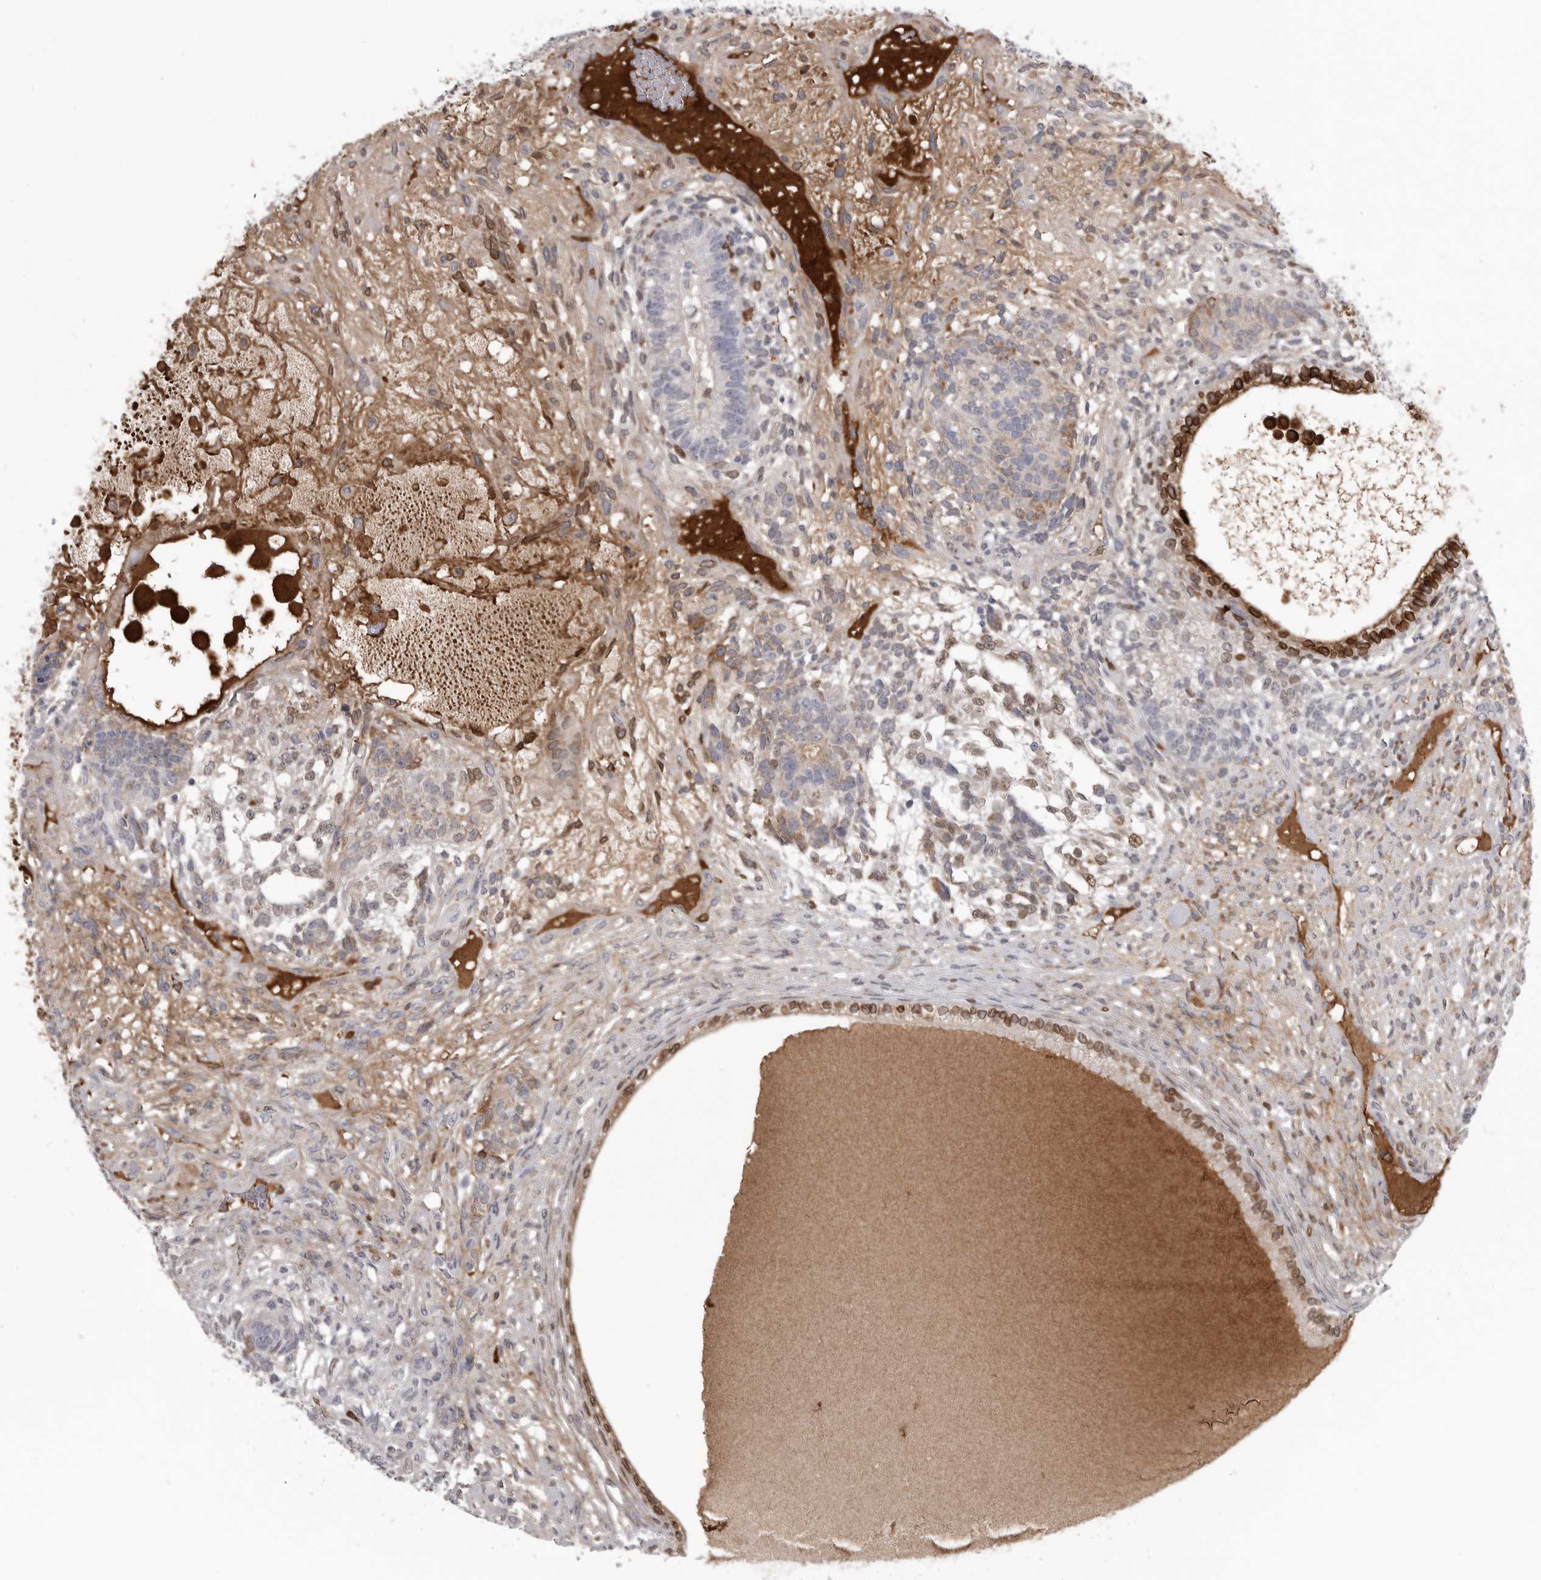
{"staining": {"intensity": "weak", "quantity": "<25%", "location": "cytoplasmic/membranous,nuclear"}, "tissue": "testis cancer", "cell_type": "Tumor cells", "image_type": "cancer", "snomed": [{"axis": "morphology", "description": "Seminoma, NOS"}, {"axis": "morphology", "description": "Carcinoma, Embryonal, NOS"}, {"axis": "topography", "description": "Testis"}], "caption": "Immunohistochemistry (IHC) micrograph of neoplastic tissue: human testis cancer (seminoma) stained with DAB (3,3'-diaminobenzidine) displays no significant protein staining in tumor cells. (Brightfield microscopy of DAB immunohistochemistry at high magnification).", "gene": "SERPING1", "patient": {"sex": "male", "age": 28}}